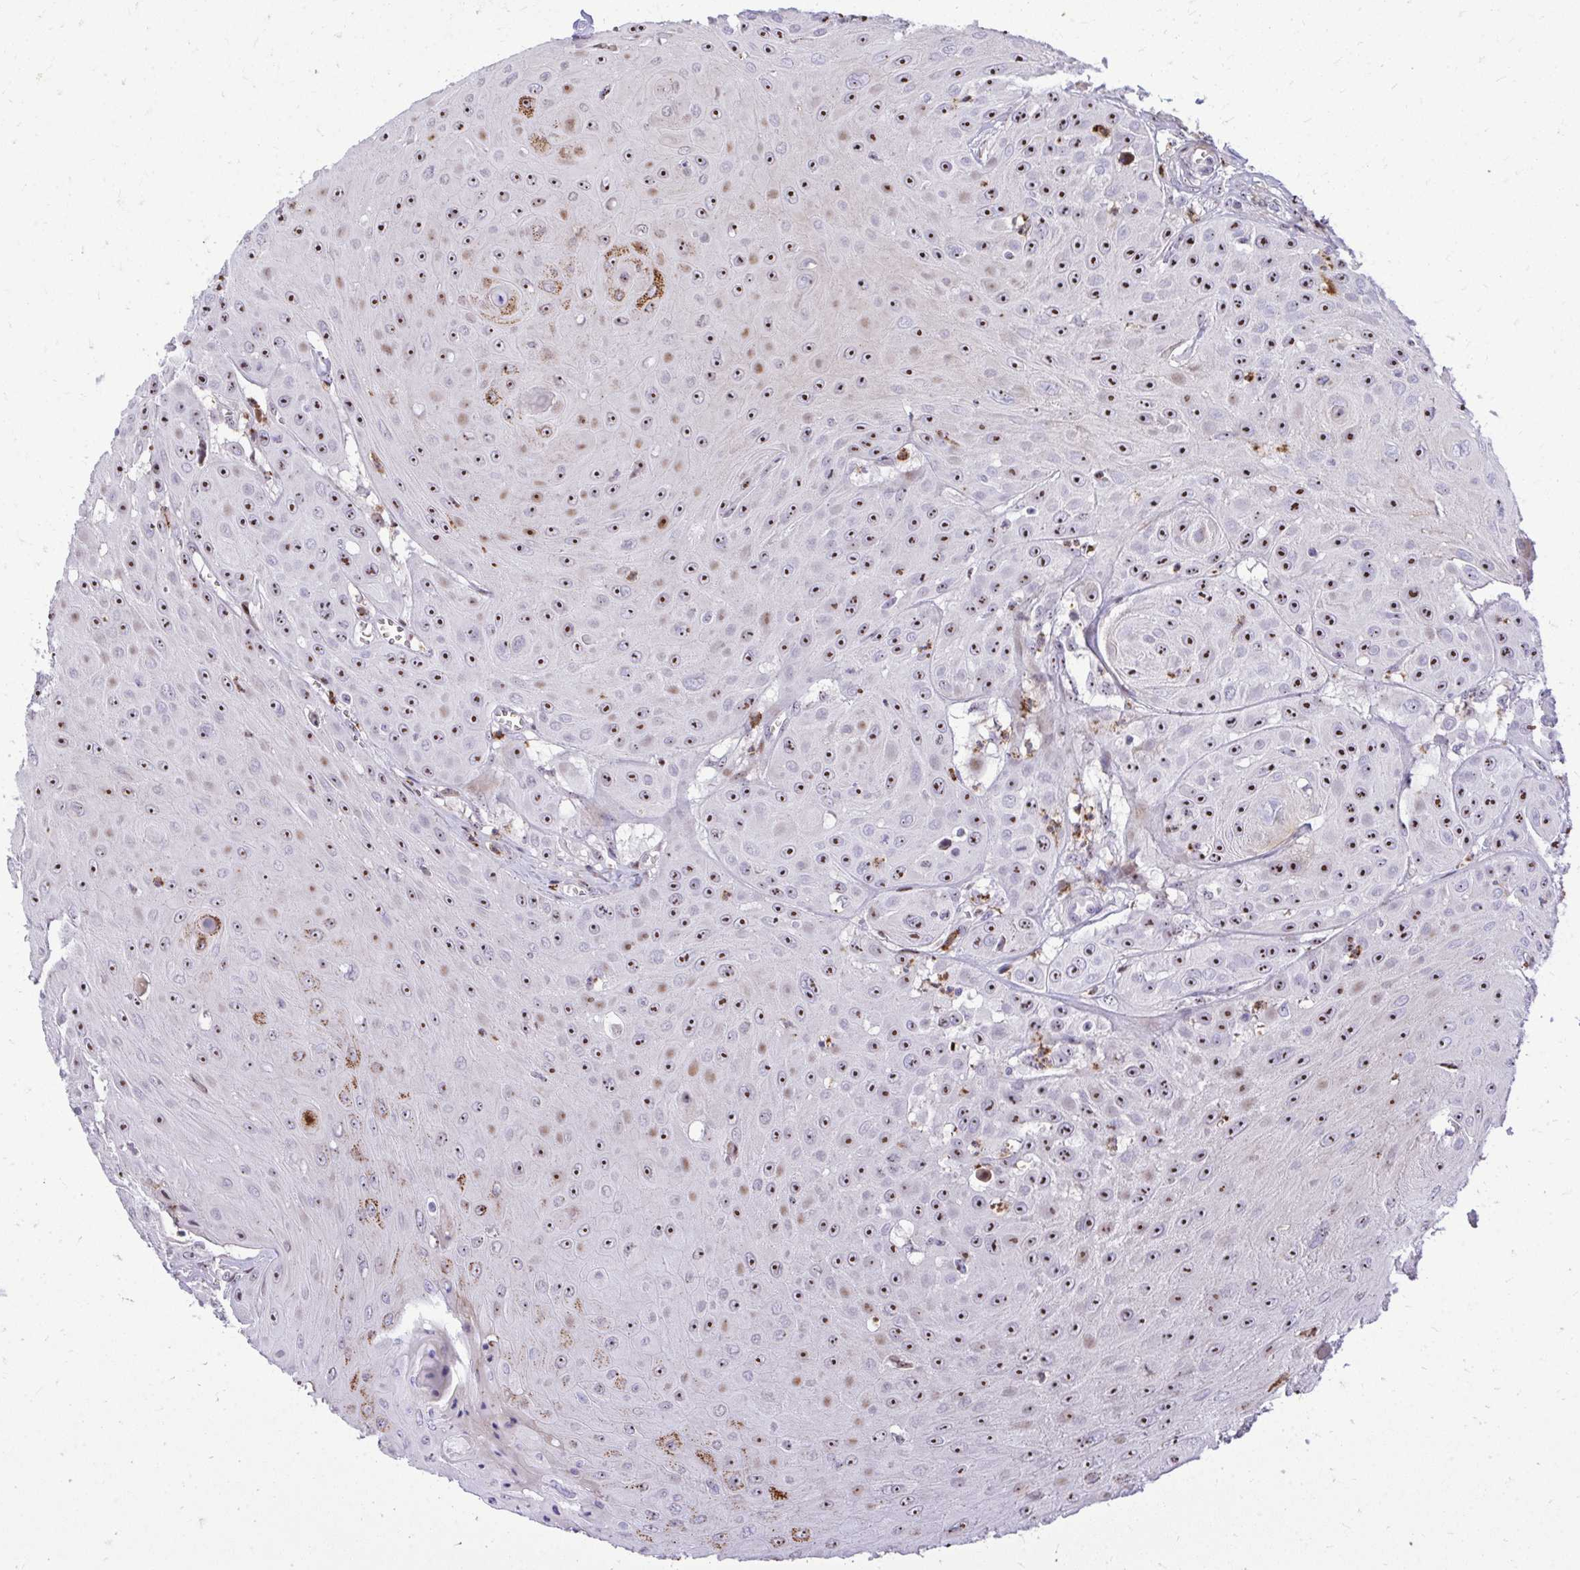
{"staining": {"intensity": "strong", "quantity": ">75%", "location": "nuclear"}, "tissue": "head and neck cancer", "cell_type": "Tumor cells", "image_type": "cancer", "snomed": [{"axis": "morphology", "description": "Squamous cell carcinoma, NOS"}, {"axis": "topography", "description": "Oral tissue"}, {"axis": "topography", "description": "Head-Neck"}], "caption": "The immunohistochemical stain labels strong nuclear positivity in tumor cells of head and neck squamous cell carcinoma tissue.", "gene": "DLX4", "patient": {"sex": "male", "age": 81}}